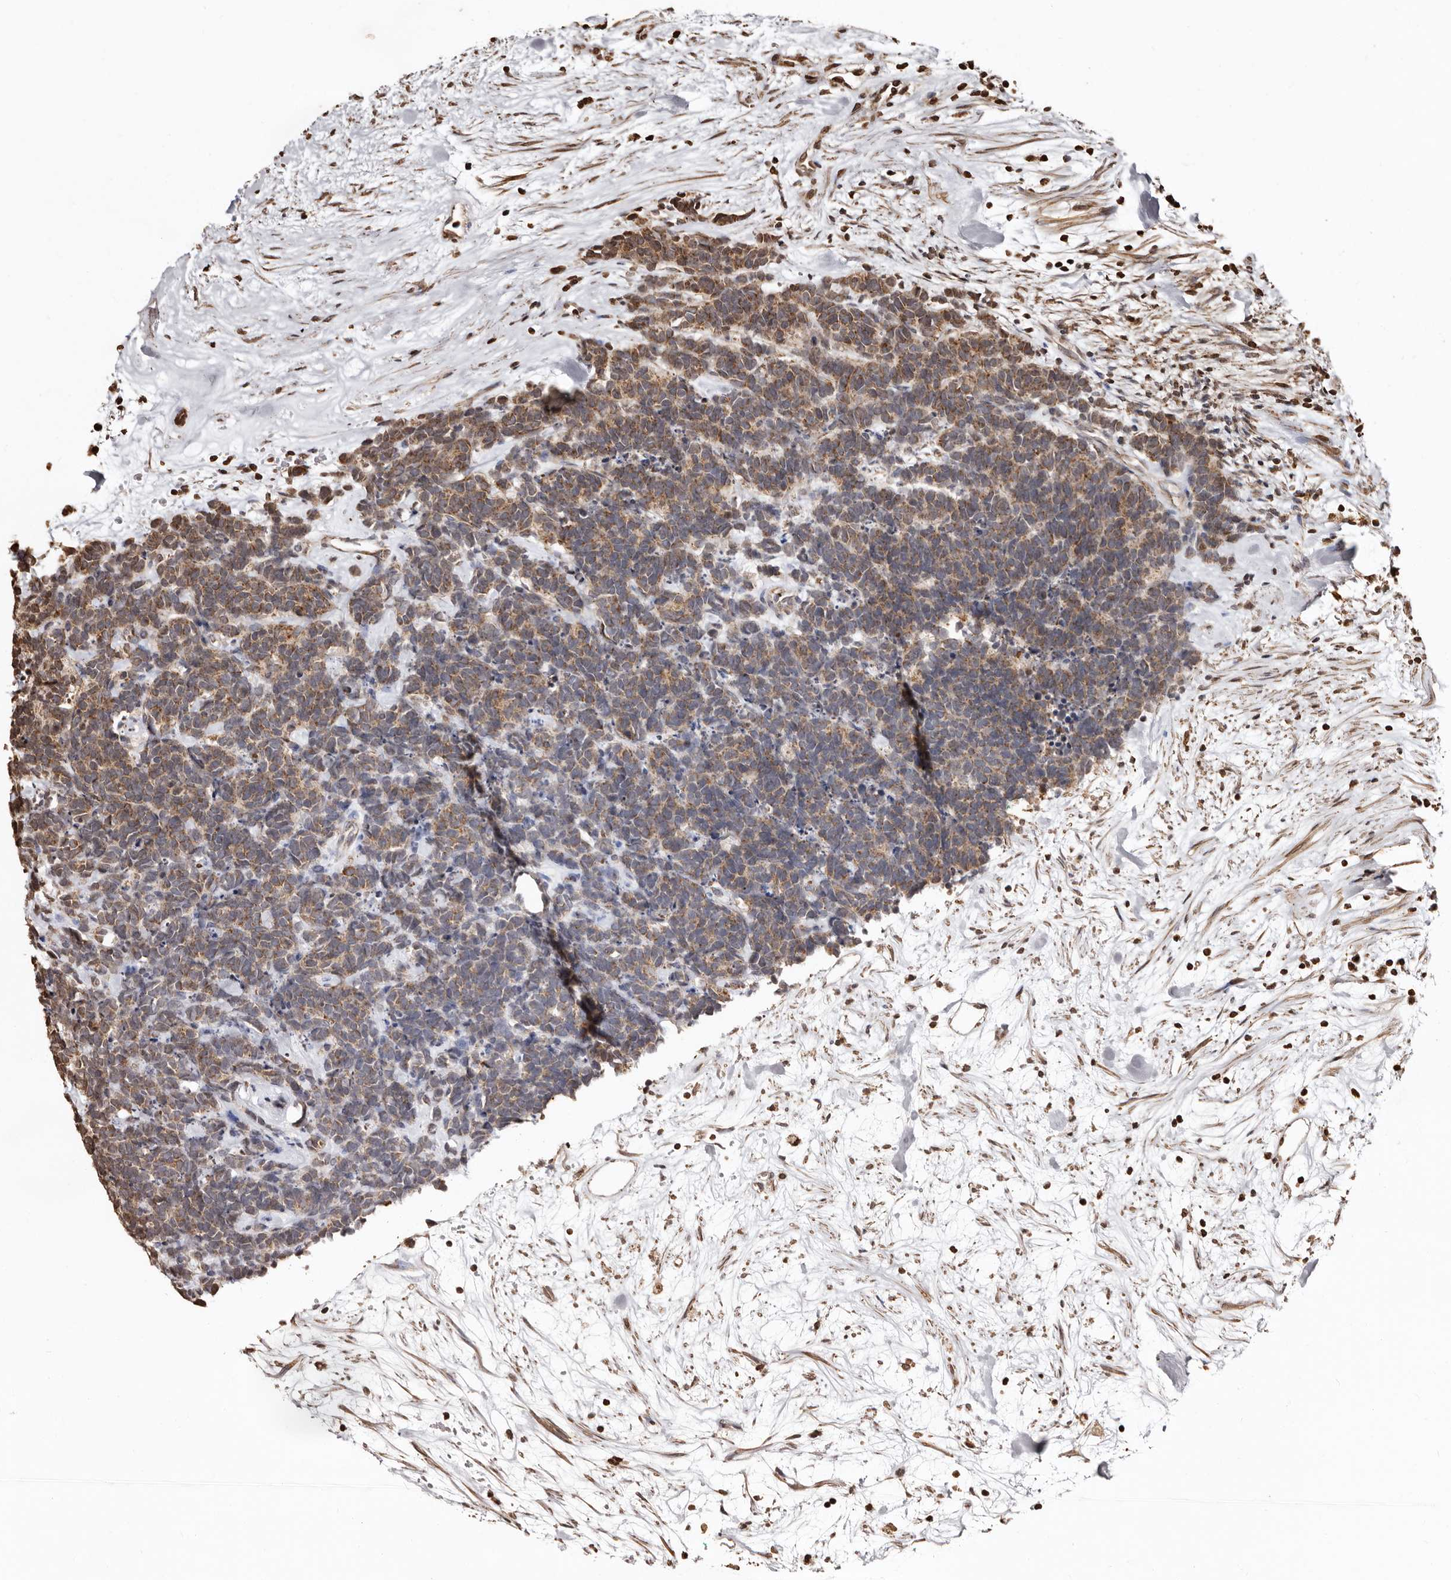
{"staining": {"intensity": "moderate", "quantity": ">75%", "location": "cytoplasmic/membranous"}, "tissue": "carcinoid", "cell_type": "Tumor cells", "image_type": "cancer", "snomed": [{"axis": "morphology", "description": "Carcinoma, NOS"}, {"axis": "morphology", "description": "Carcinoid, malignant, NOS"}, {"axis": "topography", "description": "Urinary bladder"}], "caption": "Moderate cytoplasmic/membranous positivity is seen in approximately >75% of tumor cells in carcinoid (malignant).", "gene": "CCDC190", "patient": {"sex": "male", "age": 57}}